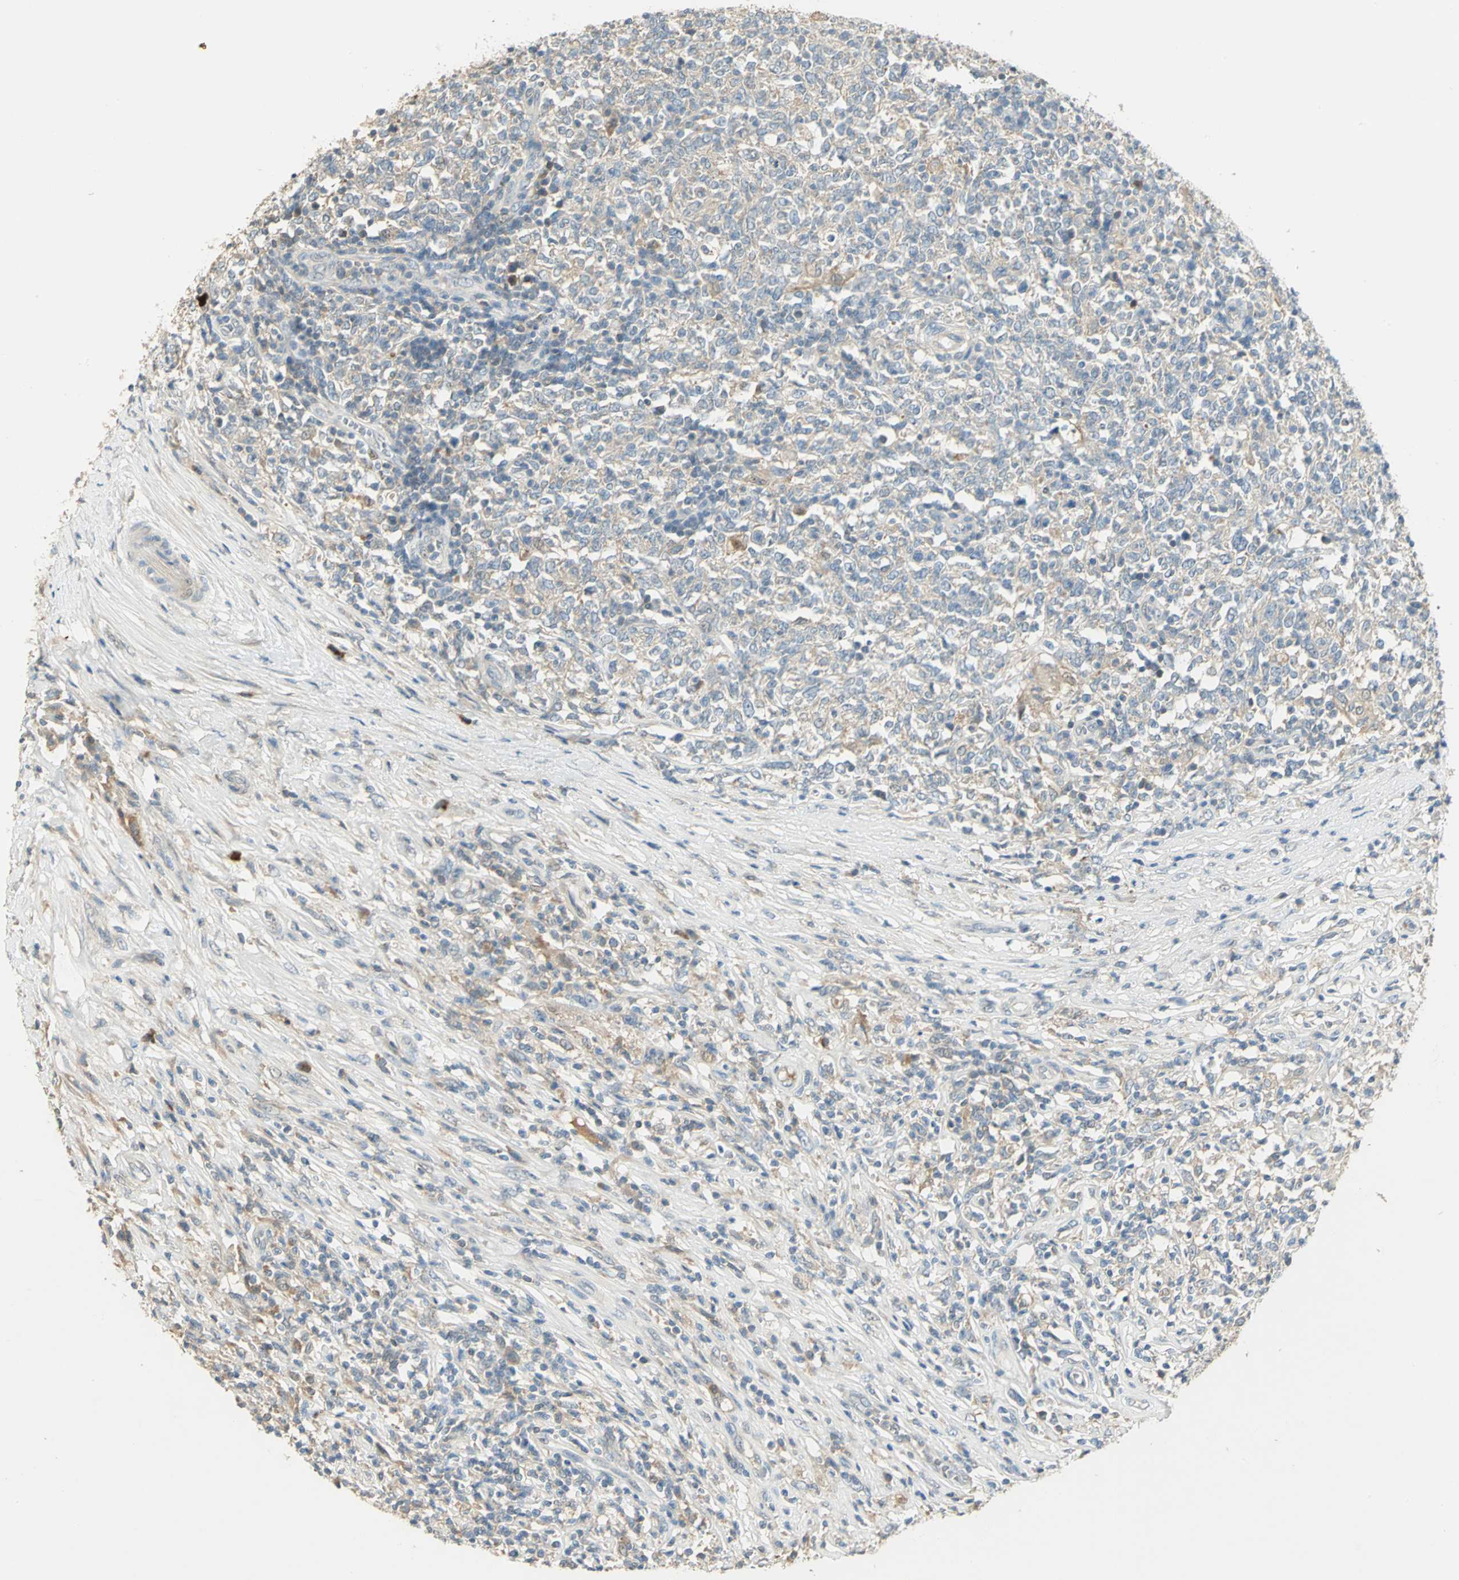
{"staining": {"intensity": "negative", "quantity": "none", "location": "none"}, "tissue": "lymphoma", "cell_type": "Tumor cells", "image_type": "cancer", "snomed": [{"axis": "morphology", "description": "Malignant lymphoma, non-Hodgkin's type, High grade"}, {"axis": "topography", "description": "Lymph node"}], "caption": "Tumor cells are negative for brown protein staining in lymphoma.", "gene": "PROC", "patient": {"sex": "female", "age": 84}}